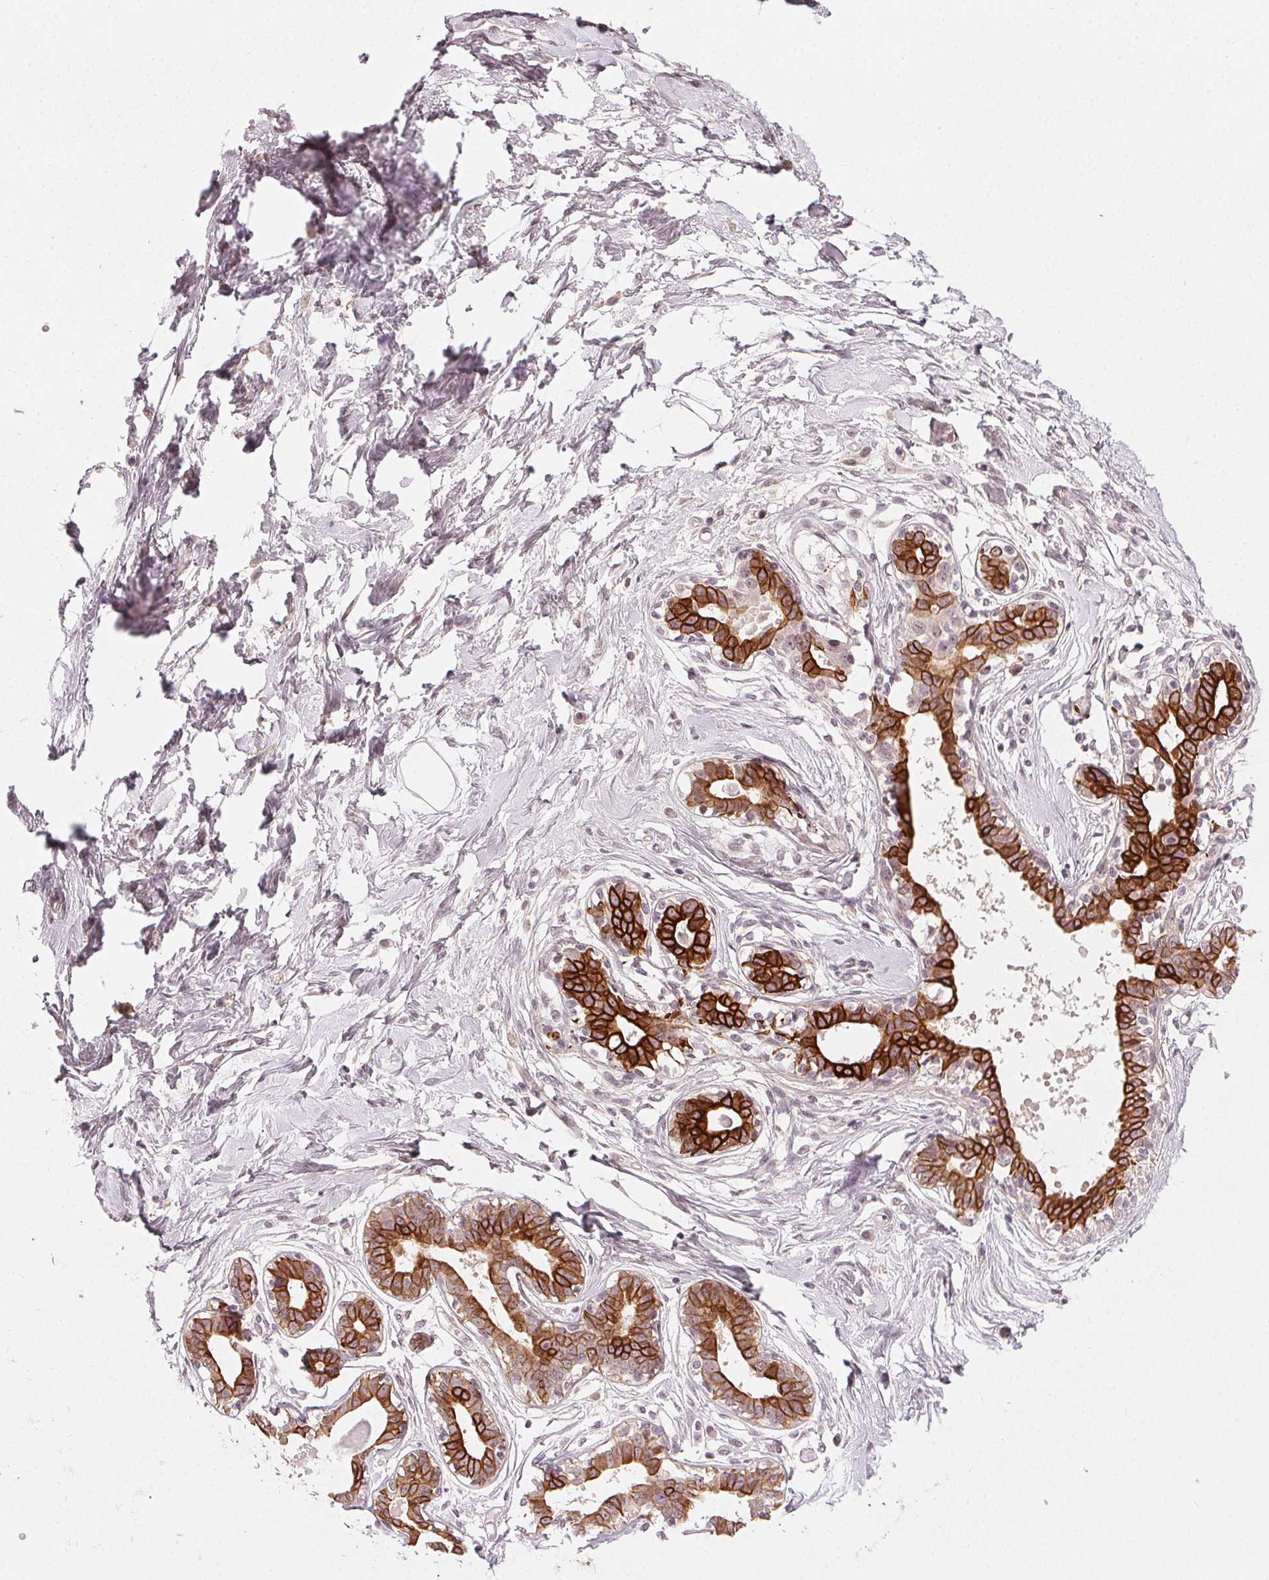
{"staining": {"intensity": "negative", "quantity": "none", "location": "none"}, "tissue": "breast", "cell_type": "Adipocytes", "image_type": "normal", "snomed": [{"axis": "morphology", "description": "Normal tissue, NOS"}, {"axis": "topography", "description": "Breast"}], "caption": "An immunohistochemistry histopathology image of unremarkable breast is shown. There is no staining in adipocytes of breast. Nuclei are stained in blue.", "gene": "TUB", "patient": {"sex": "female", "age": 45}}